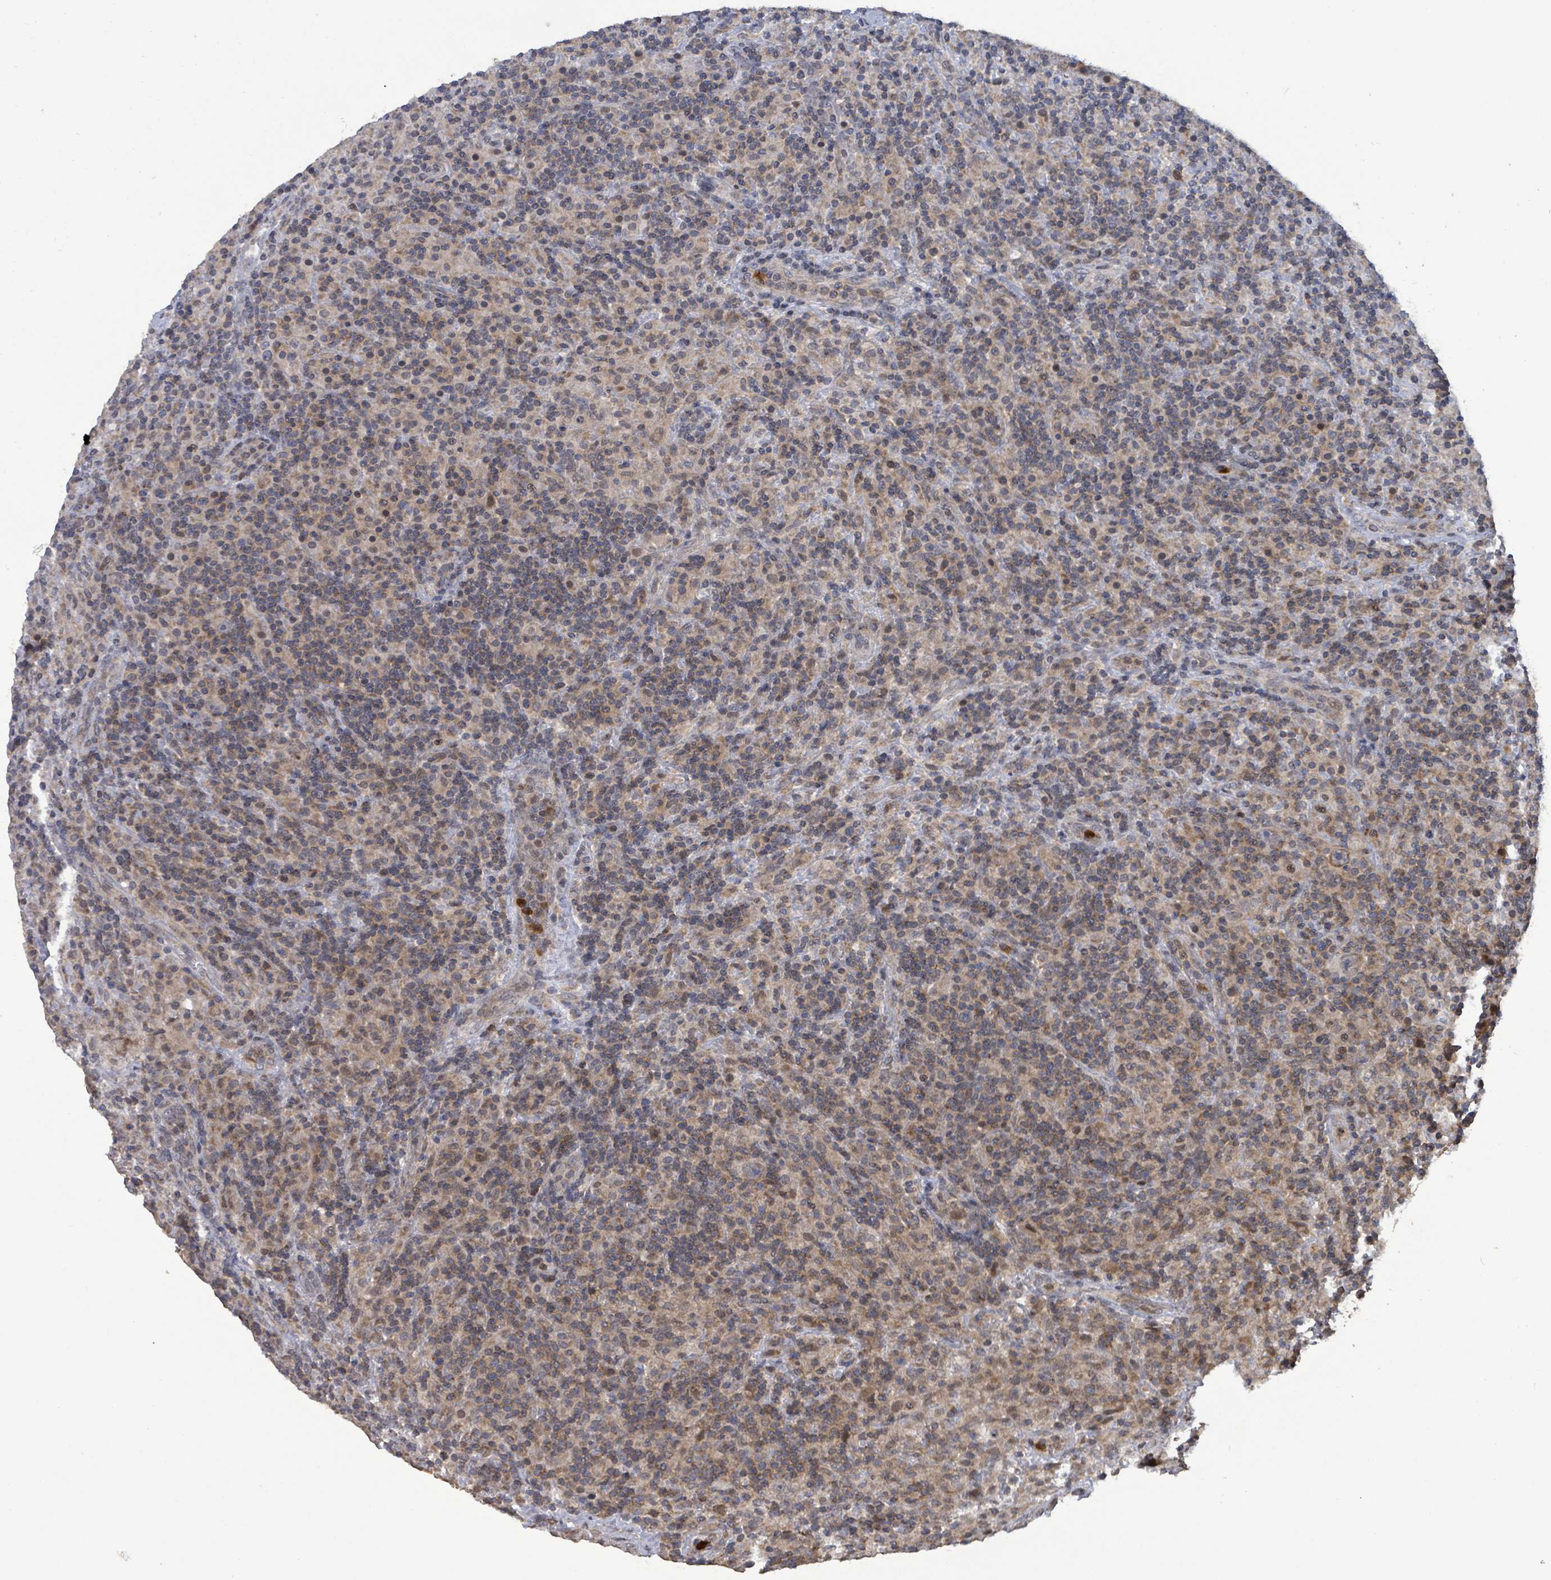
{"staining": {"intensity": "moderate", "quantity": "25%-75%", "location": "cytoplasmic/membranous"}, "tissue": "lymphoma", "cell_type": "Tumor cells", "image_type": "cancer", "snomed": [{"axis": "morphology", "description": "Hodgkin's disease, NOS"}, {"axis": "topography", "description": "Lymph node"}], "caption": "Protein expression analysis of human Hodgkin's disease reveals moderate cytoplasmic/membranous expression in about 25%-75% of tumor cells.", "gene": "COQ6", "patient": {"sex": "male", "age": 70}}